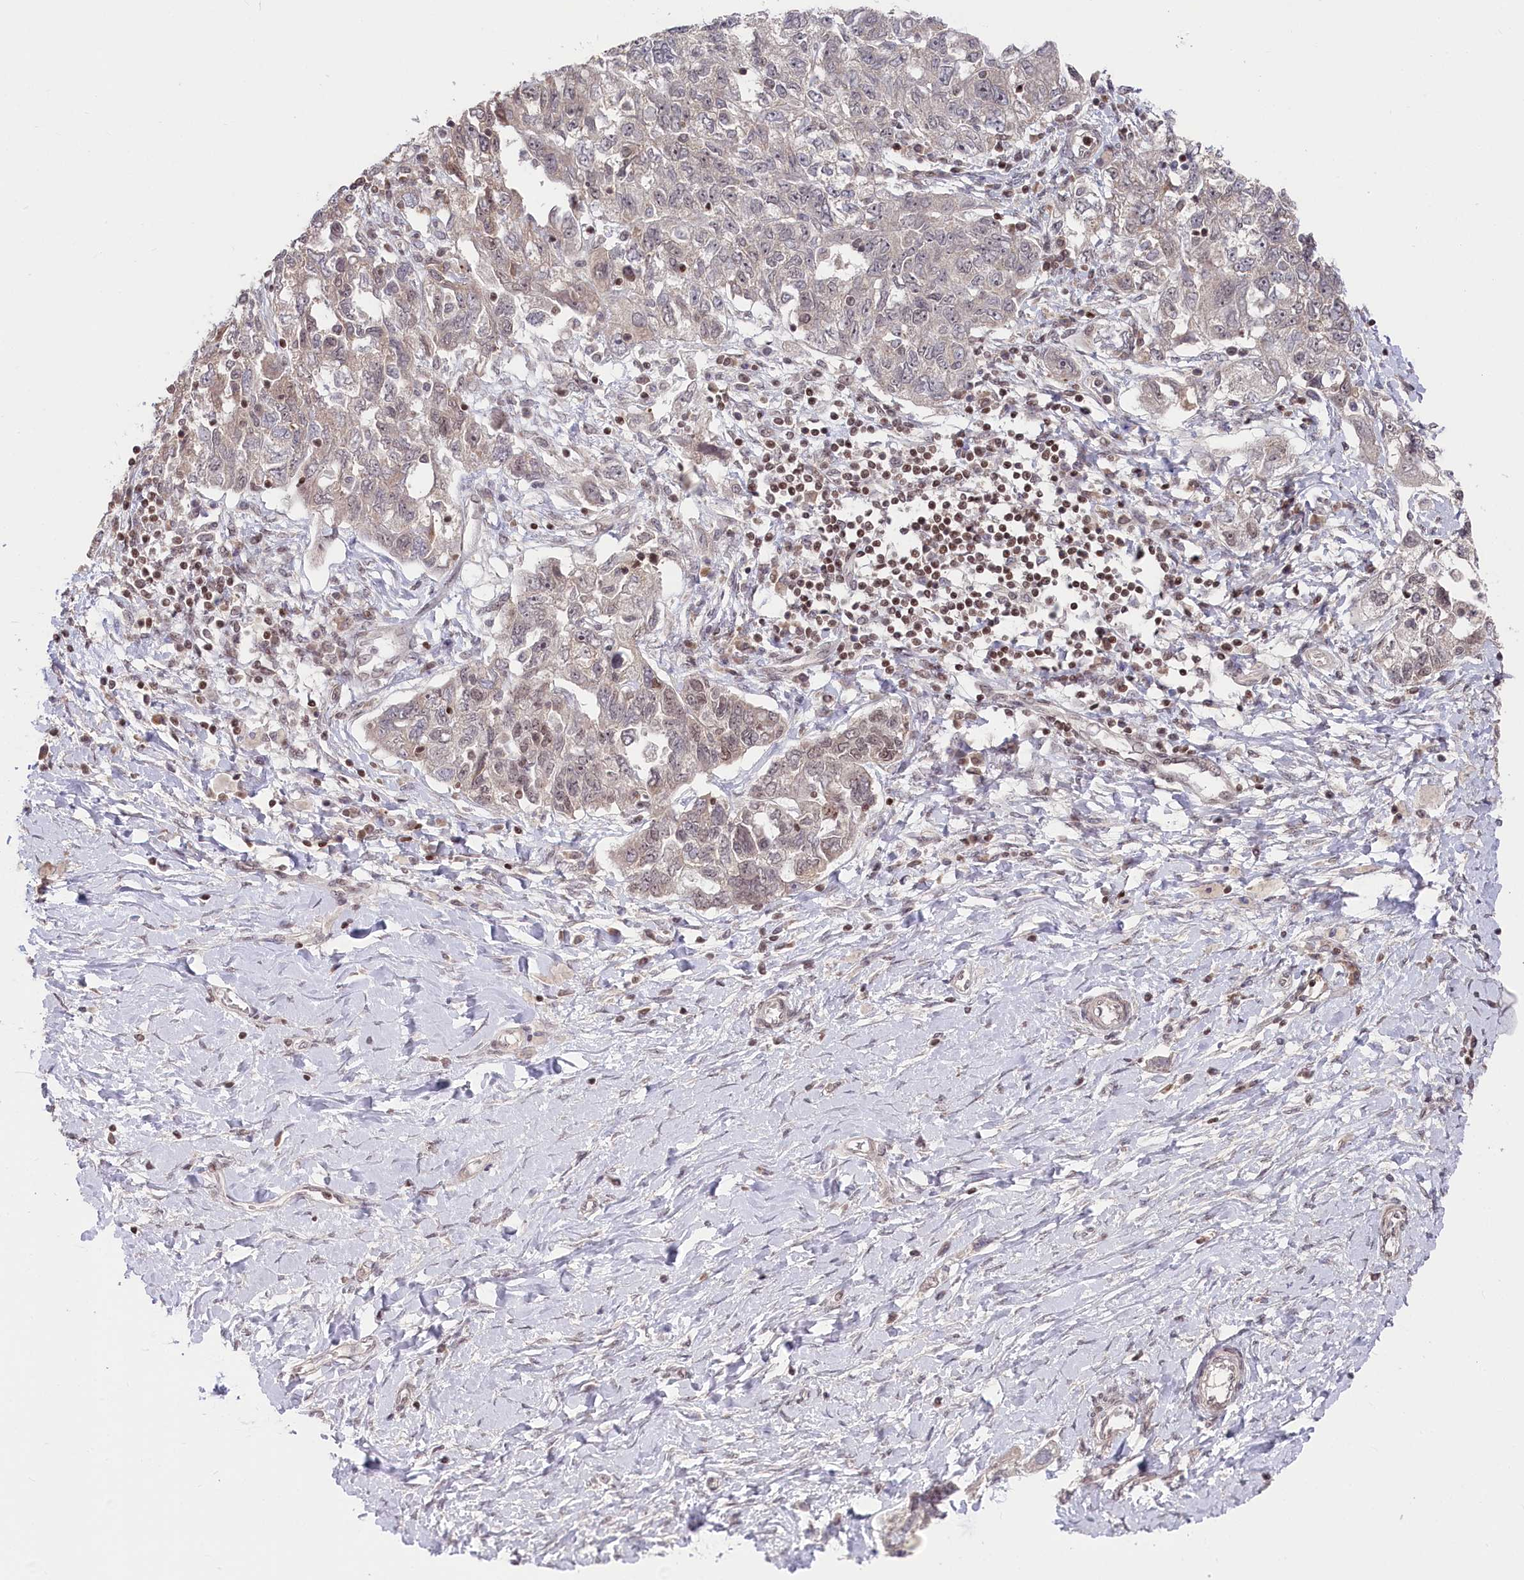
{"staining": {"intensity": "weak", "quantity": "<25%", "location": "nuclear"}, "tissue": "ovarian cancer", "cell_type": "Tumor cells", "image_type": "cancer", "snomed": [{"axis": "morphology", "description": "Carcinoma, NOS"}, {"axis": "morphology", "description": "Cystadenocarcinoma, serous, NOS"}, {"axis": "topography", "description": "Ovary"}], "caption": "Tumor cells are negative for brown protein staining in ovarian carcinoma.", "gene": "CGGBP1", "patient": {"sex": "female", "age": 69}}